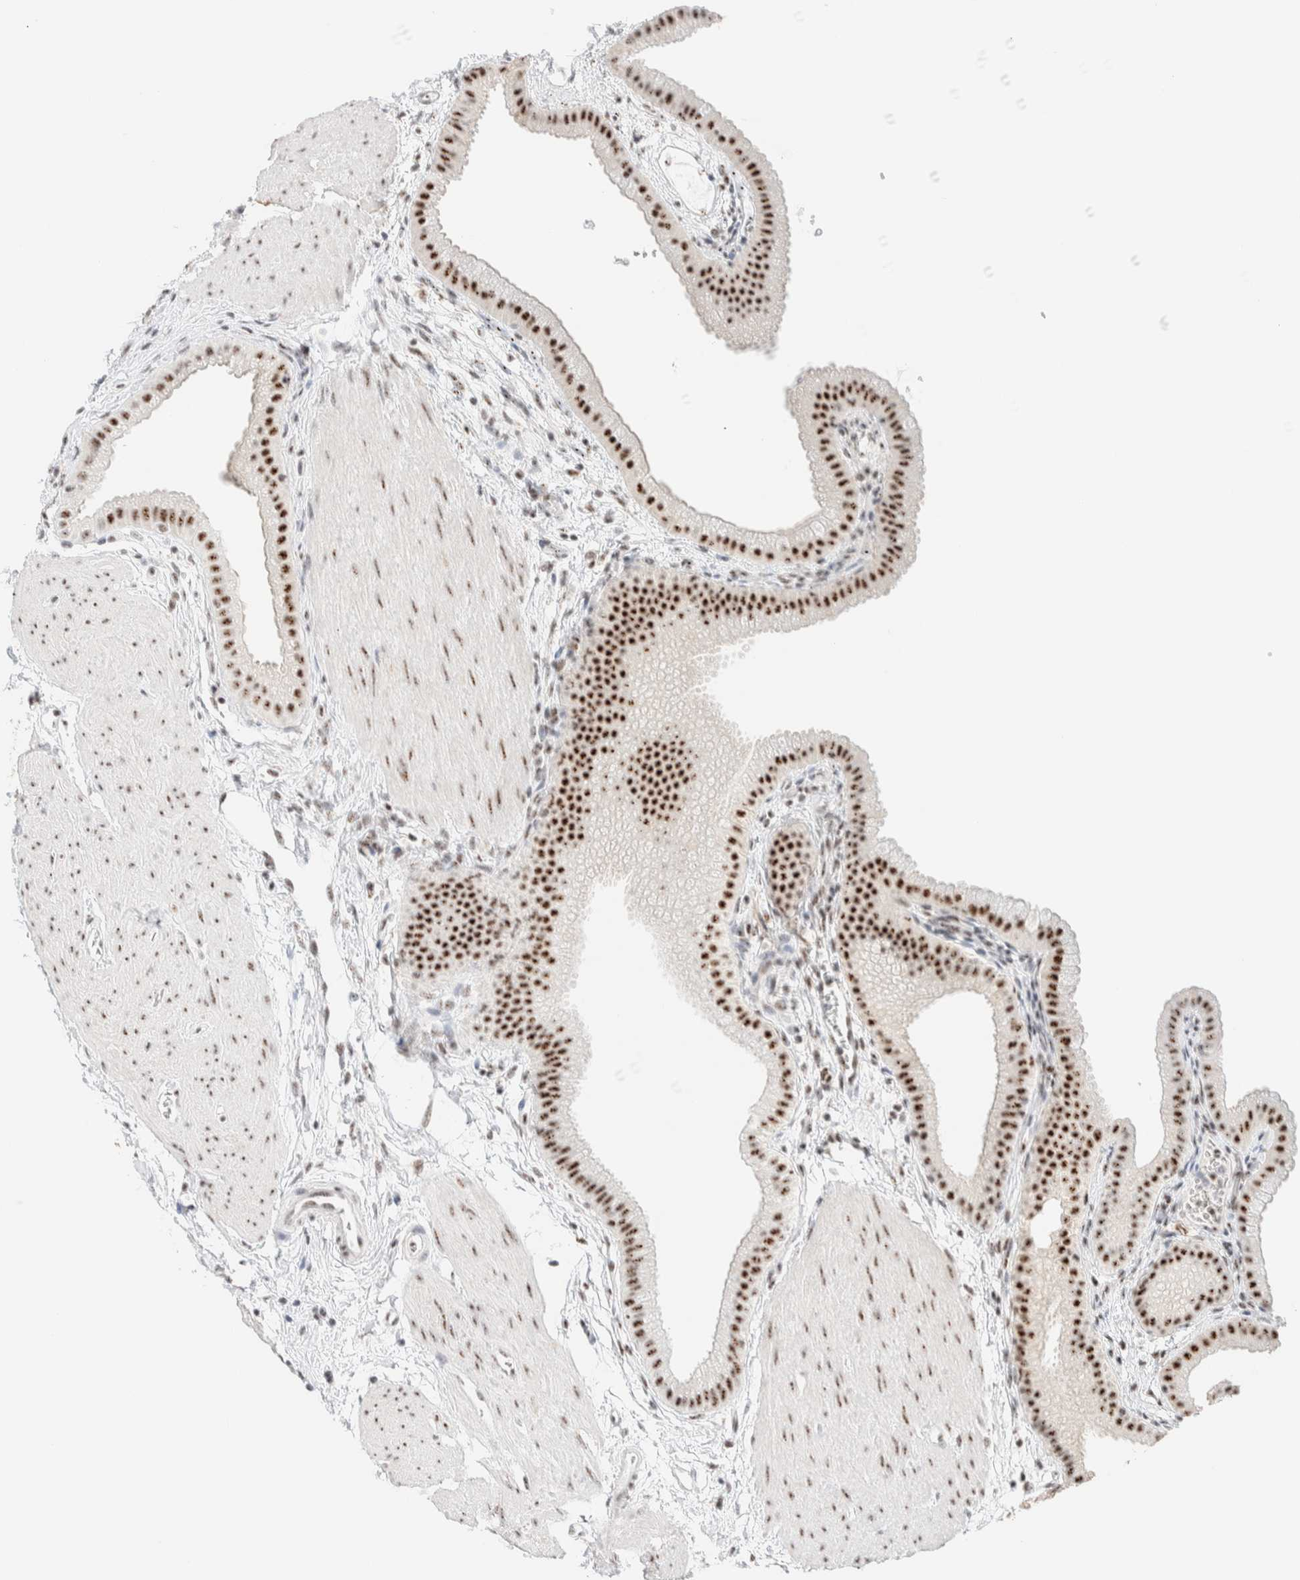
{"staining": {"intensity": "moderate", "quantity": ">75%", "location": "nuclear"}, "tissue": "gallbladder", "cell_type": "Glandular cells", "image_type": "normal", "snomed": [{"axis": "morphology", "description": "Normal tissue, NOS"}, {"axis": "topography", "description": "Gallbladder"}], "caption": "Gallbladder was stained to show a protein in brown. There is medium levels of moderate nuclear expression in about >75% of glandular cells.", "gene": "SON", "patient": {"sex": "female", "age": 64}}